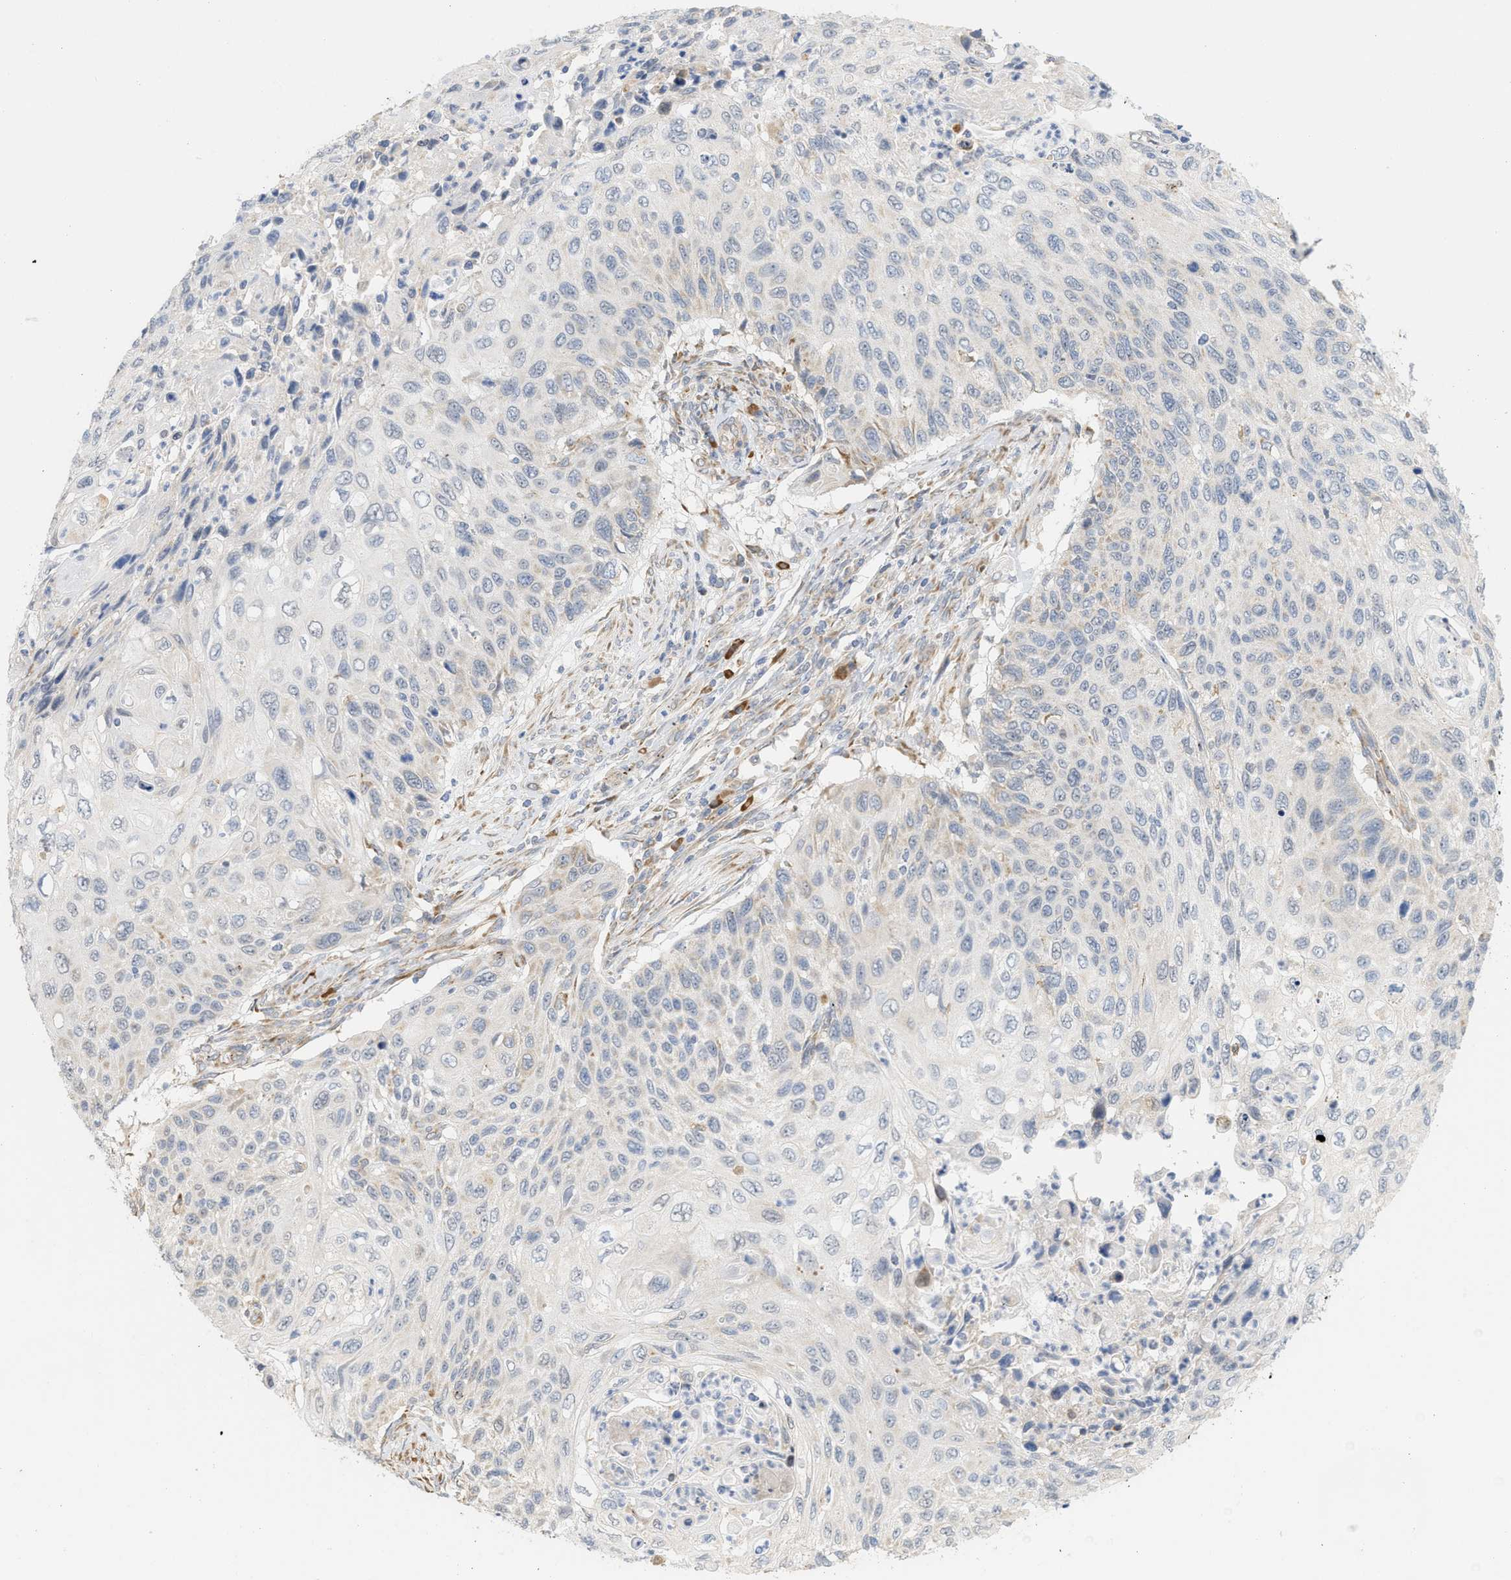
{"staining": {"intensity": "negative", "quantity": "none", "location": "none"}, "tissue": "cervical cancer", "cell_type": "Tumor cells", "image_type": "cancer", "snomed": [{"axis": "morphology", "description": "Squamous cell carcinoma, NOS"}, {"axis": "topography", "description": "Cervix"}], "caption": "Immunohistochemical staining of human squamous cell carcinoma (cervical) reveals no significant expression in tumor cells.", "gene": "SVOP", "patient": {"sex": "female", "age": 70}}